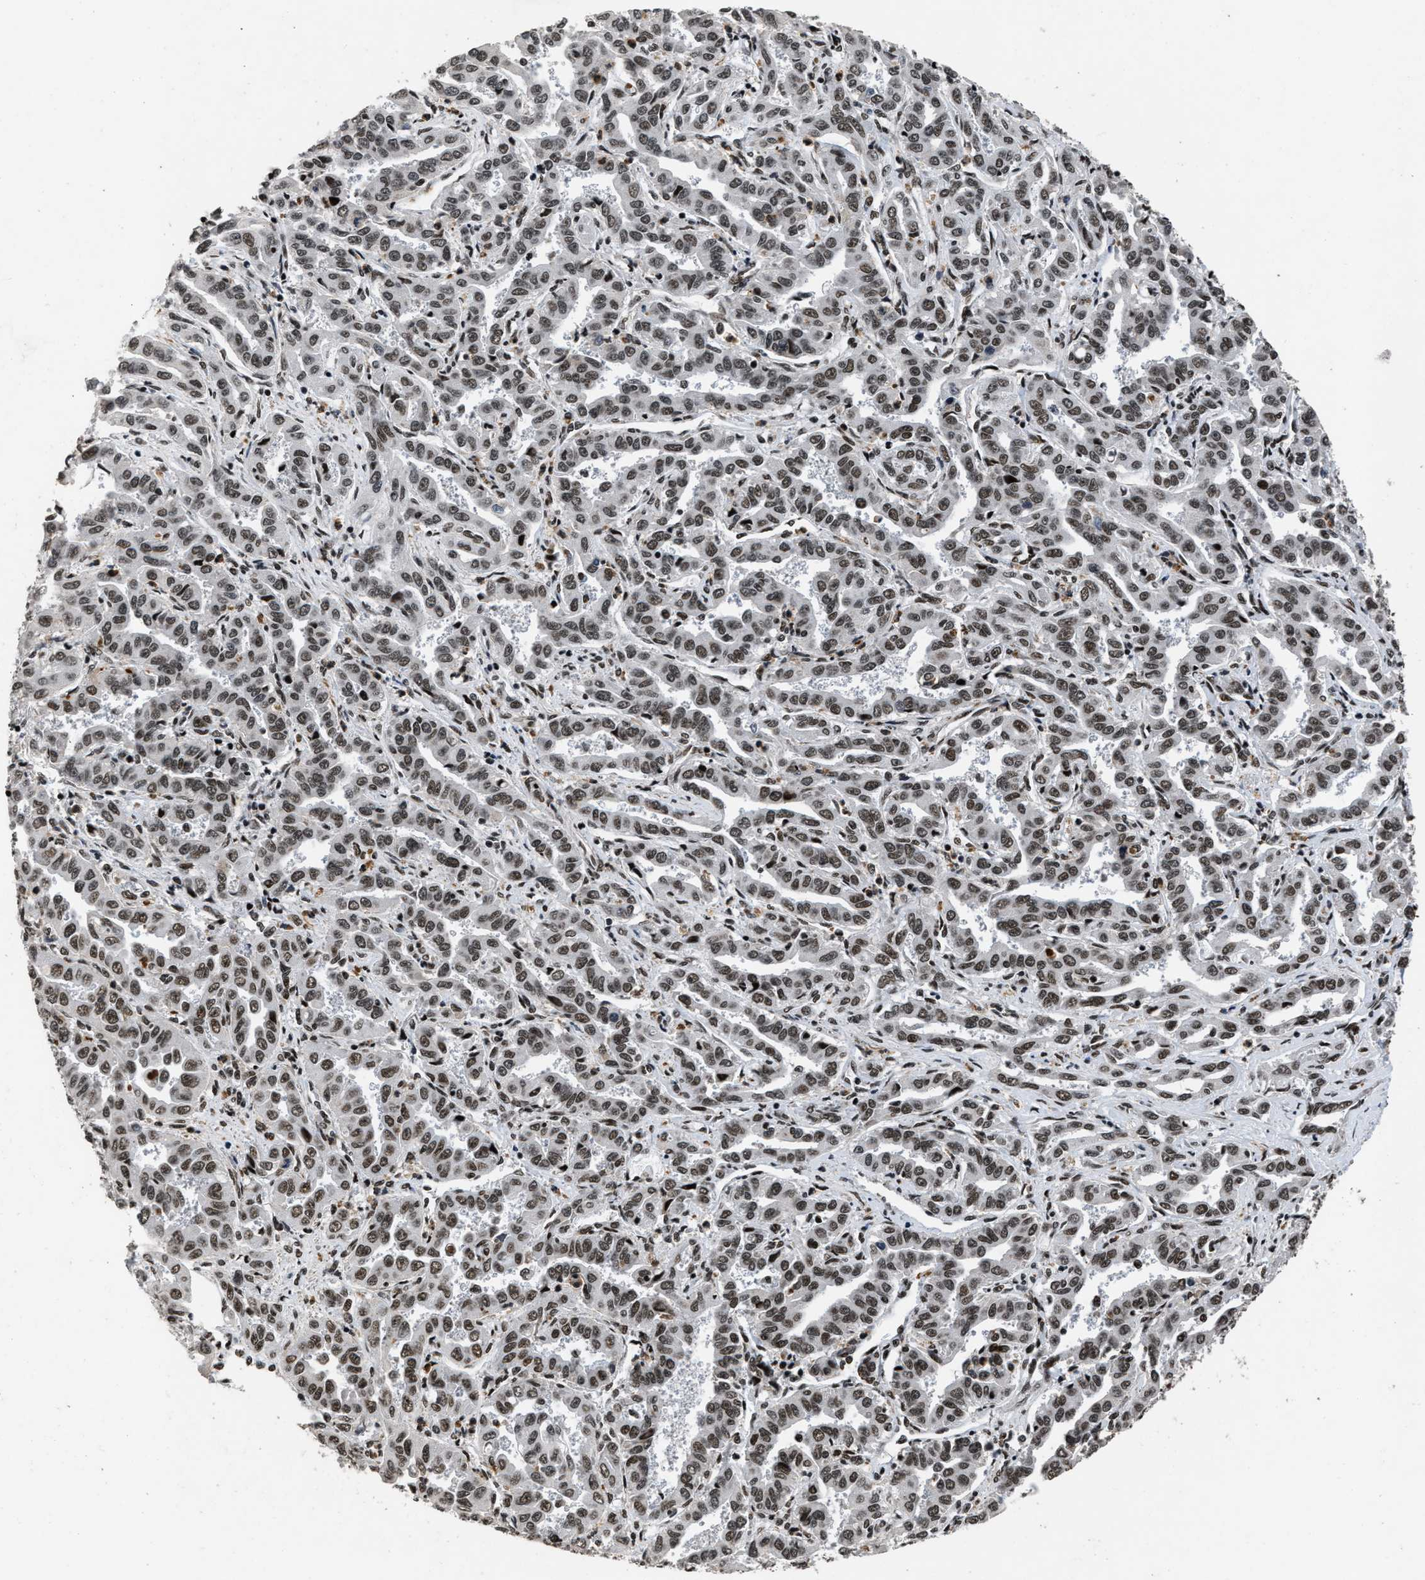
{"staining": {"intensity": "moderate", "quantity": ">75%", "location": "nuclear"}, "tissue": "liver cancer", "cell_type": "Tumor cells", "image_type": "cancer", "snomed": [{"axis": "morphology", "description": "Cholangiocarcinoma"}, {"axis": "topography", "description": "Liver"}], "caption": "This is a histology image of immunohistochemistry (IHC) staining of cholangiocarcinoma (liver), which shows moderate staining in the nuclear of tumor cells.", "gene": "SMARCB1", "patient": {"sex": "male", "age": 59}}